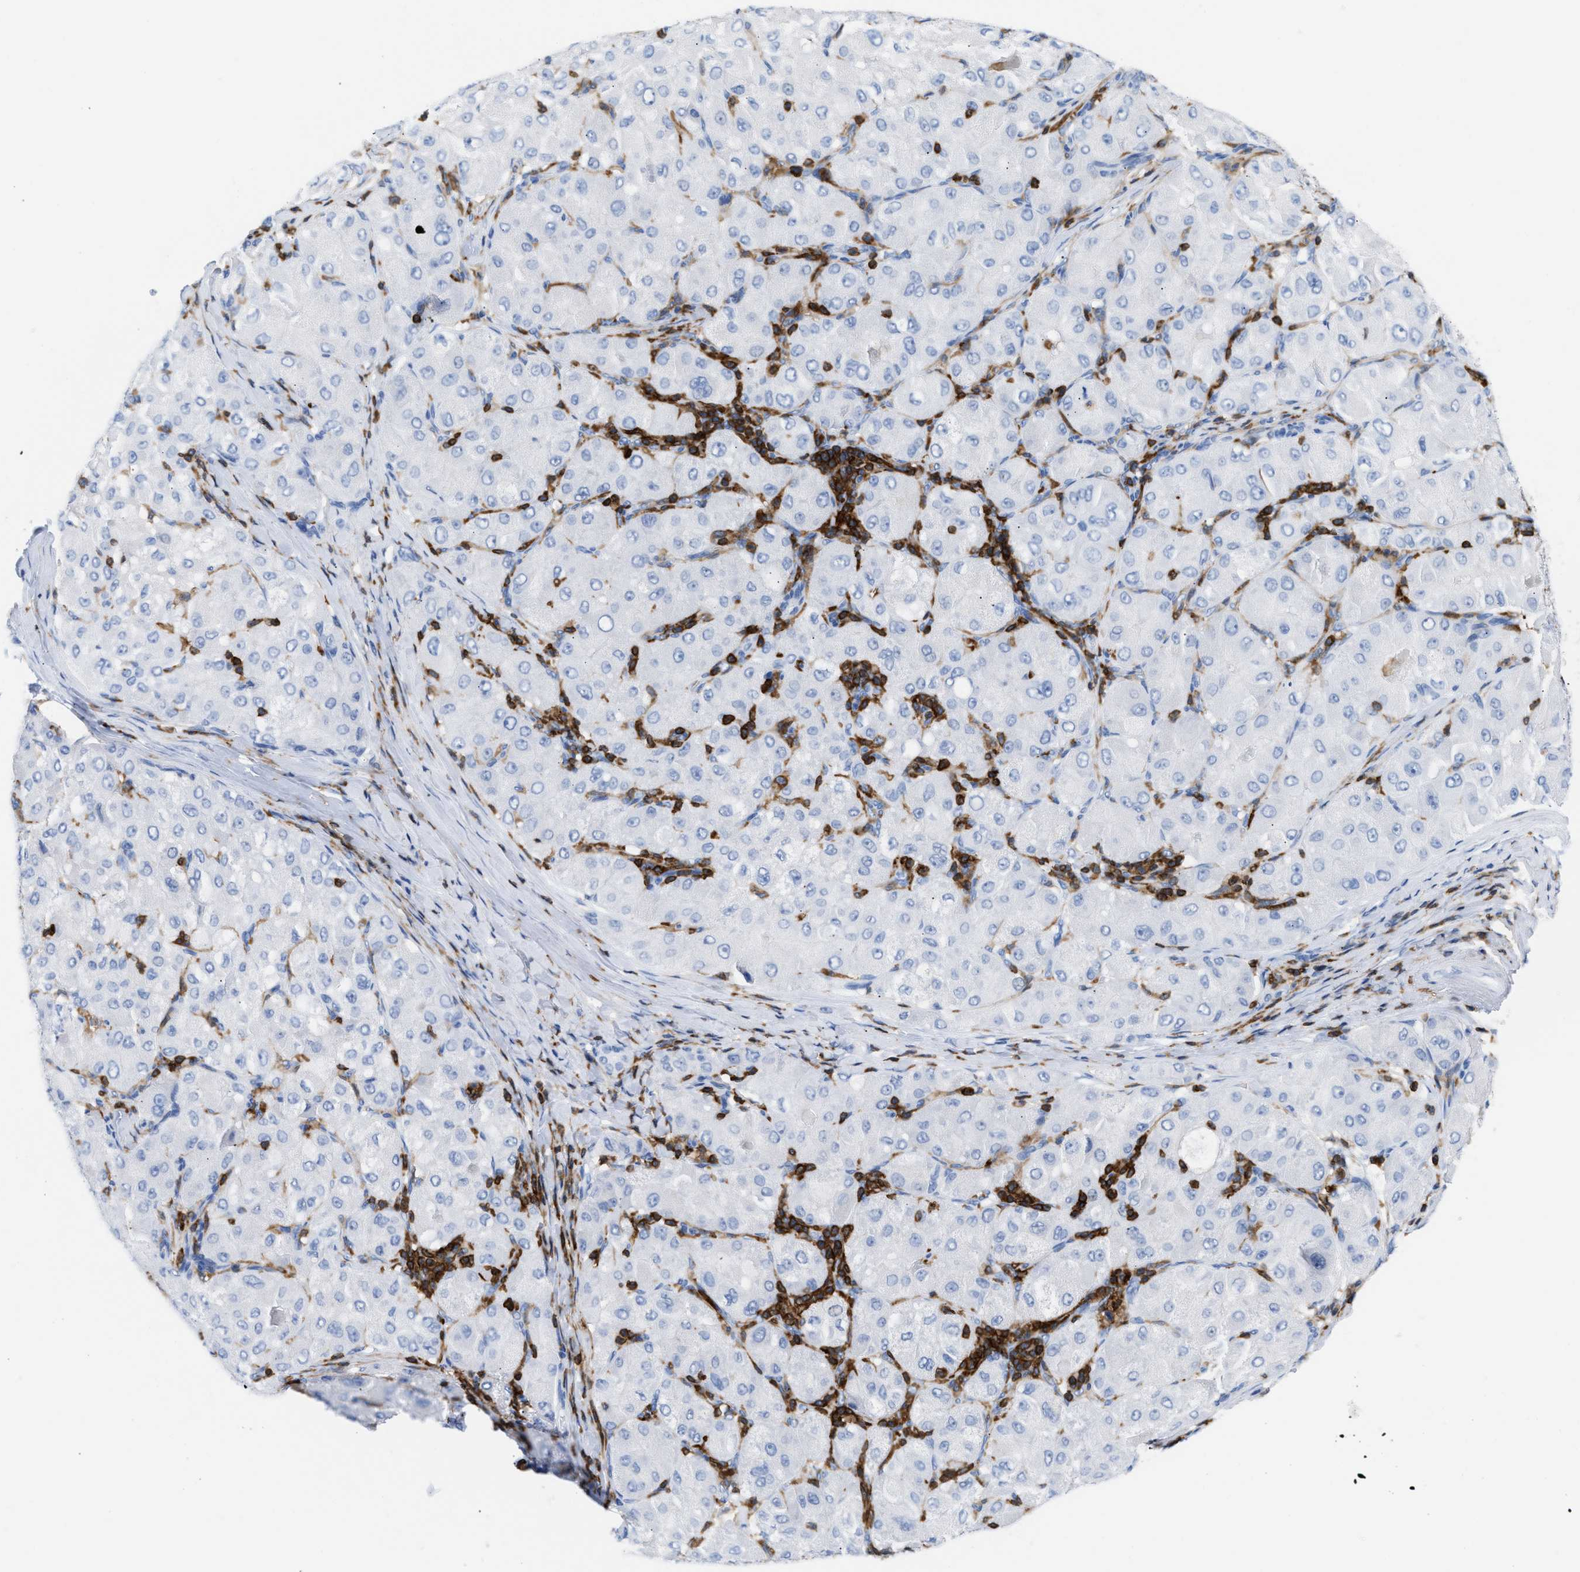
{"staining": {"intensity": "negative", "quantity": "none", "location": "none"}, "tissue": "liver cancer", "cell_type": "Tumor cells", "image_type": "cancer", "snomed": [{"axis": "morphology", "description": "Carcinoma, Hepatocellular, NOS"}, {"axis": "topography", "description": "Liver"}], "caption": "Tumor cells show no significant staining in liver hepatocellular carcinoma. (DAB immunohistochemistry, high magnification).", "gene": "LCP1", "patient": {"sex": "male", "age": 80}}